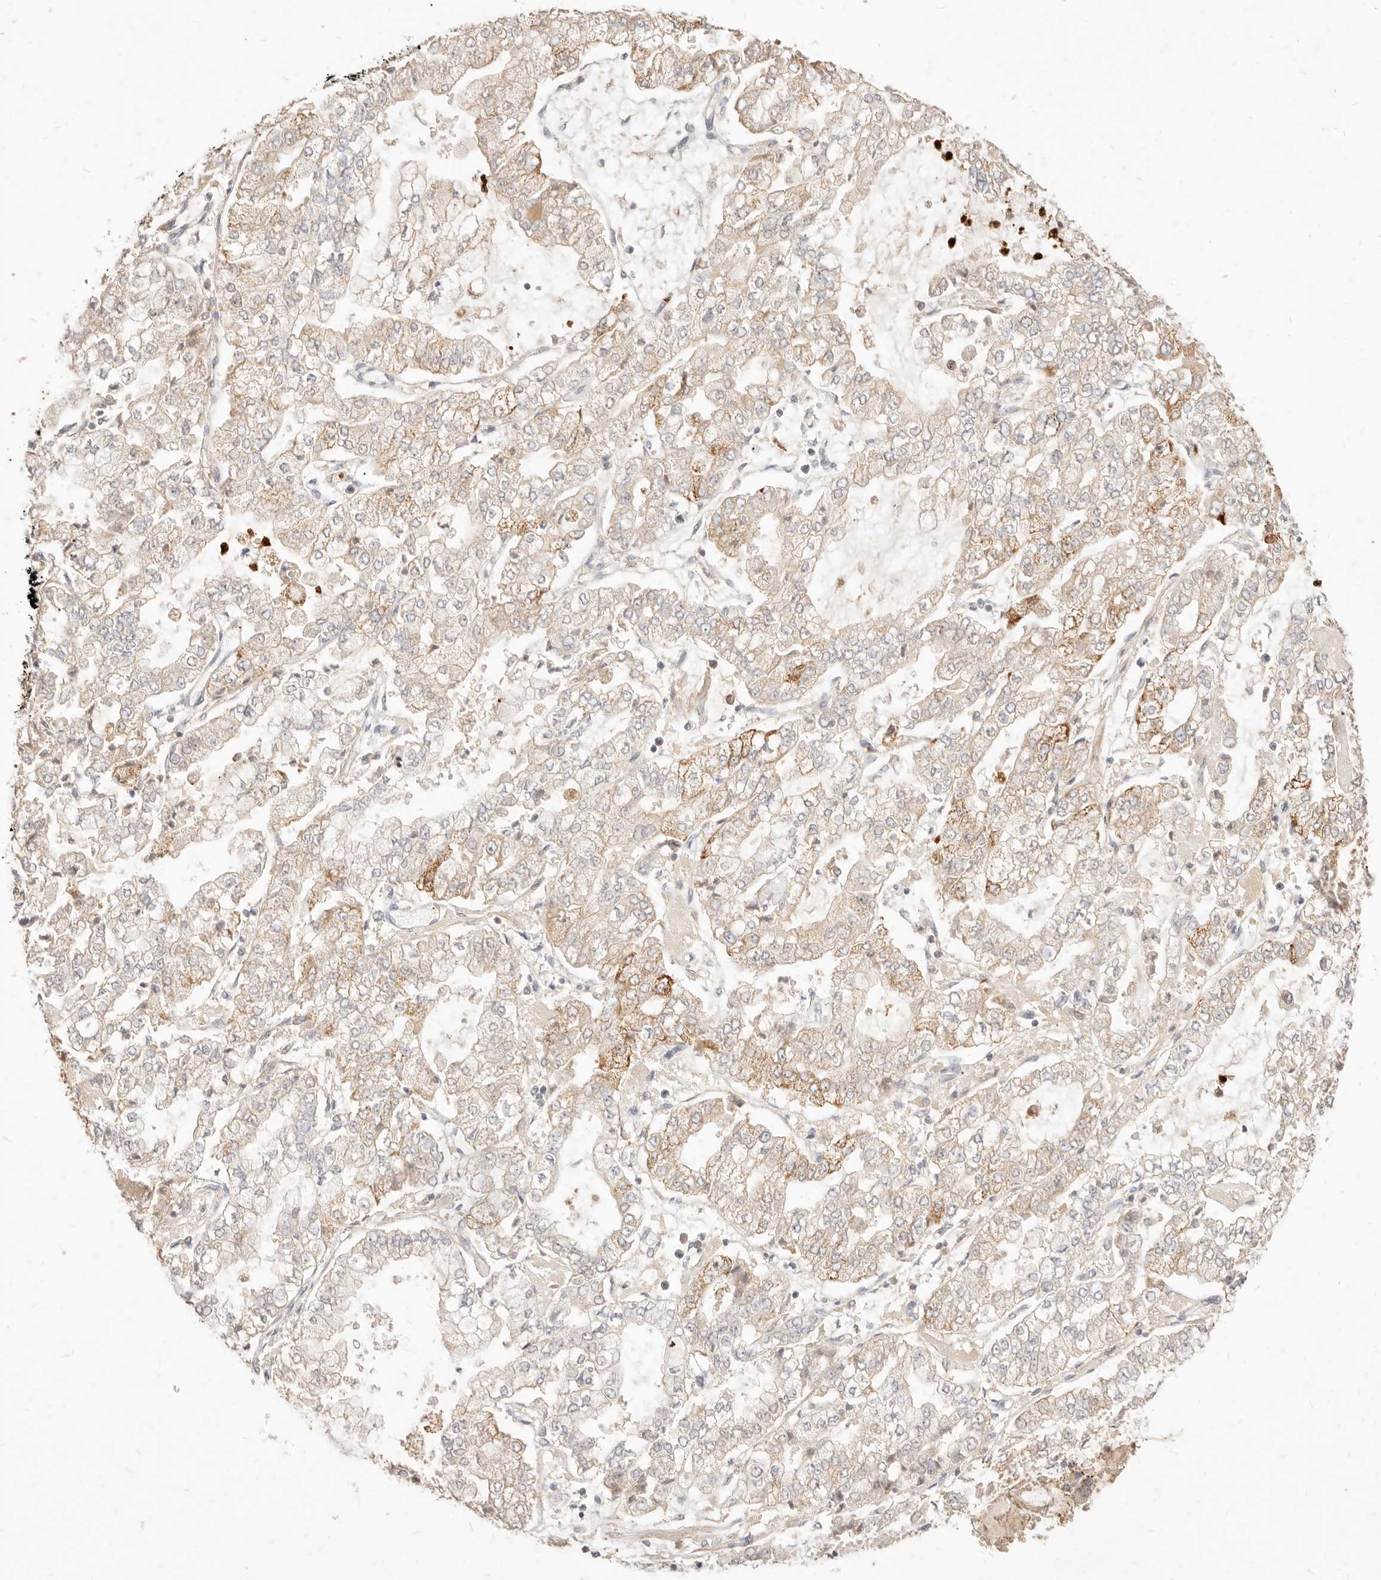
{"staining": {"intensity": "moderate", "quantity": "25%-75%", "location": "cytoplasmic/membranous"}, "tissue": "stomach cancer", "cell_type": "Tumor cells", "image_type": "cancer", "snomed": [{"axis": "morphology", "description": "Adenocarcinoma, NOS"}, {"axis": "topography", "description": "Stomach"}], "caption": "A histopathology image showing moderate cytoplasmic/membranous expression in about 25%-75% of tumor cells in stomach cancer, as visualized by brown immunohistochemical staining.", "gene": "TMTC2", "patient": {"sex": "male", "age": 76}}